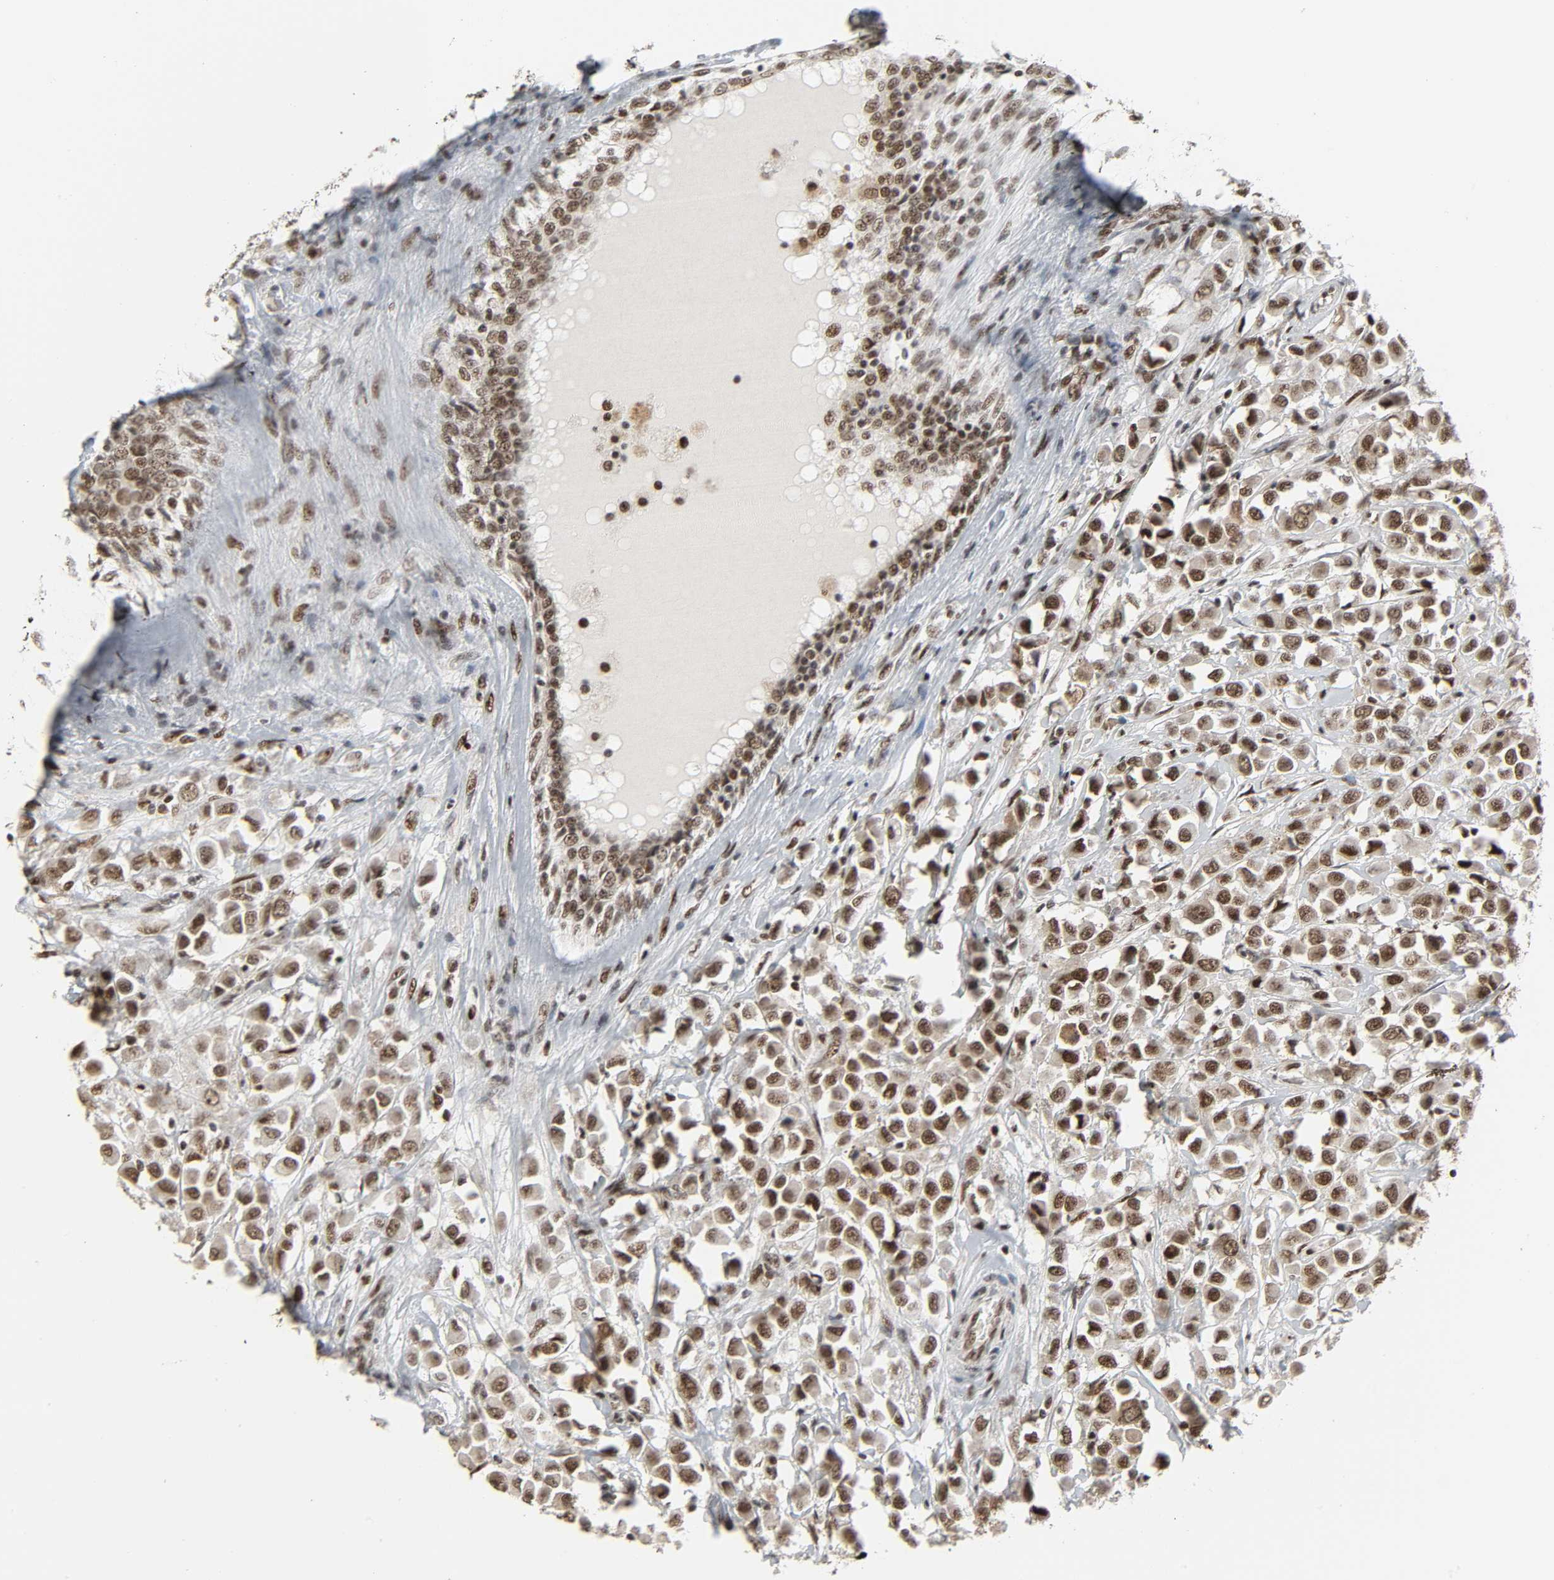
{"staining": {"intensity": "strong", "quantity": ">75%", "location": "nuclear"}, "tissue": "breast cancer", "cell_type": "Tumor cells", "image_type": "cancer", "snomed": [{"axis": "morphology", "description": "Duct carcinoma"}, {"axis": "topography", "description": "Breast"}], "caption": "Breast cancer was stained to show a protein in brown. There is high levels of strong nuclear staining in about >75% of tumor cells. (DAB (3,3'-diaminobenzidine) IHC, brown staining for protein, blue staining for nuclei).", "gene": "CDK7", "patient": {"sex": "female", "age": 61}}